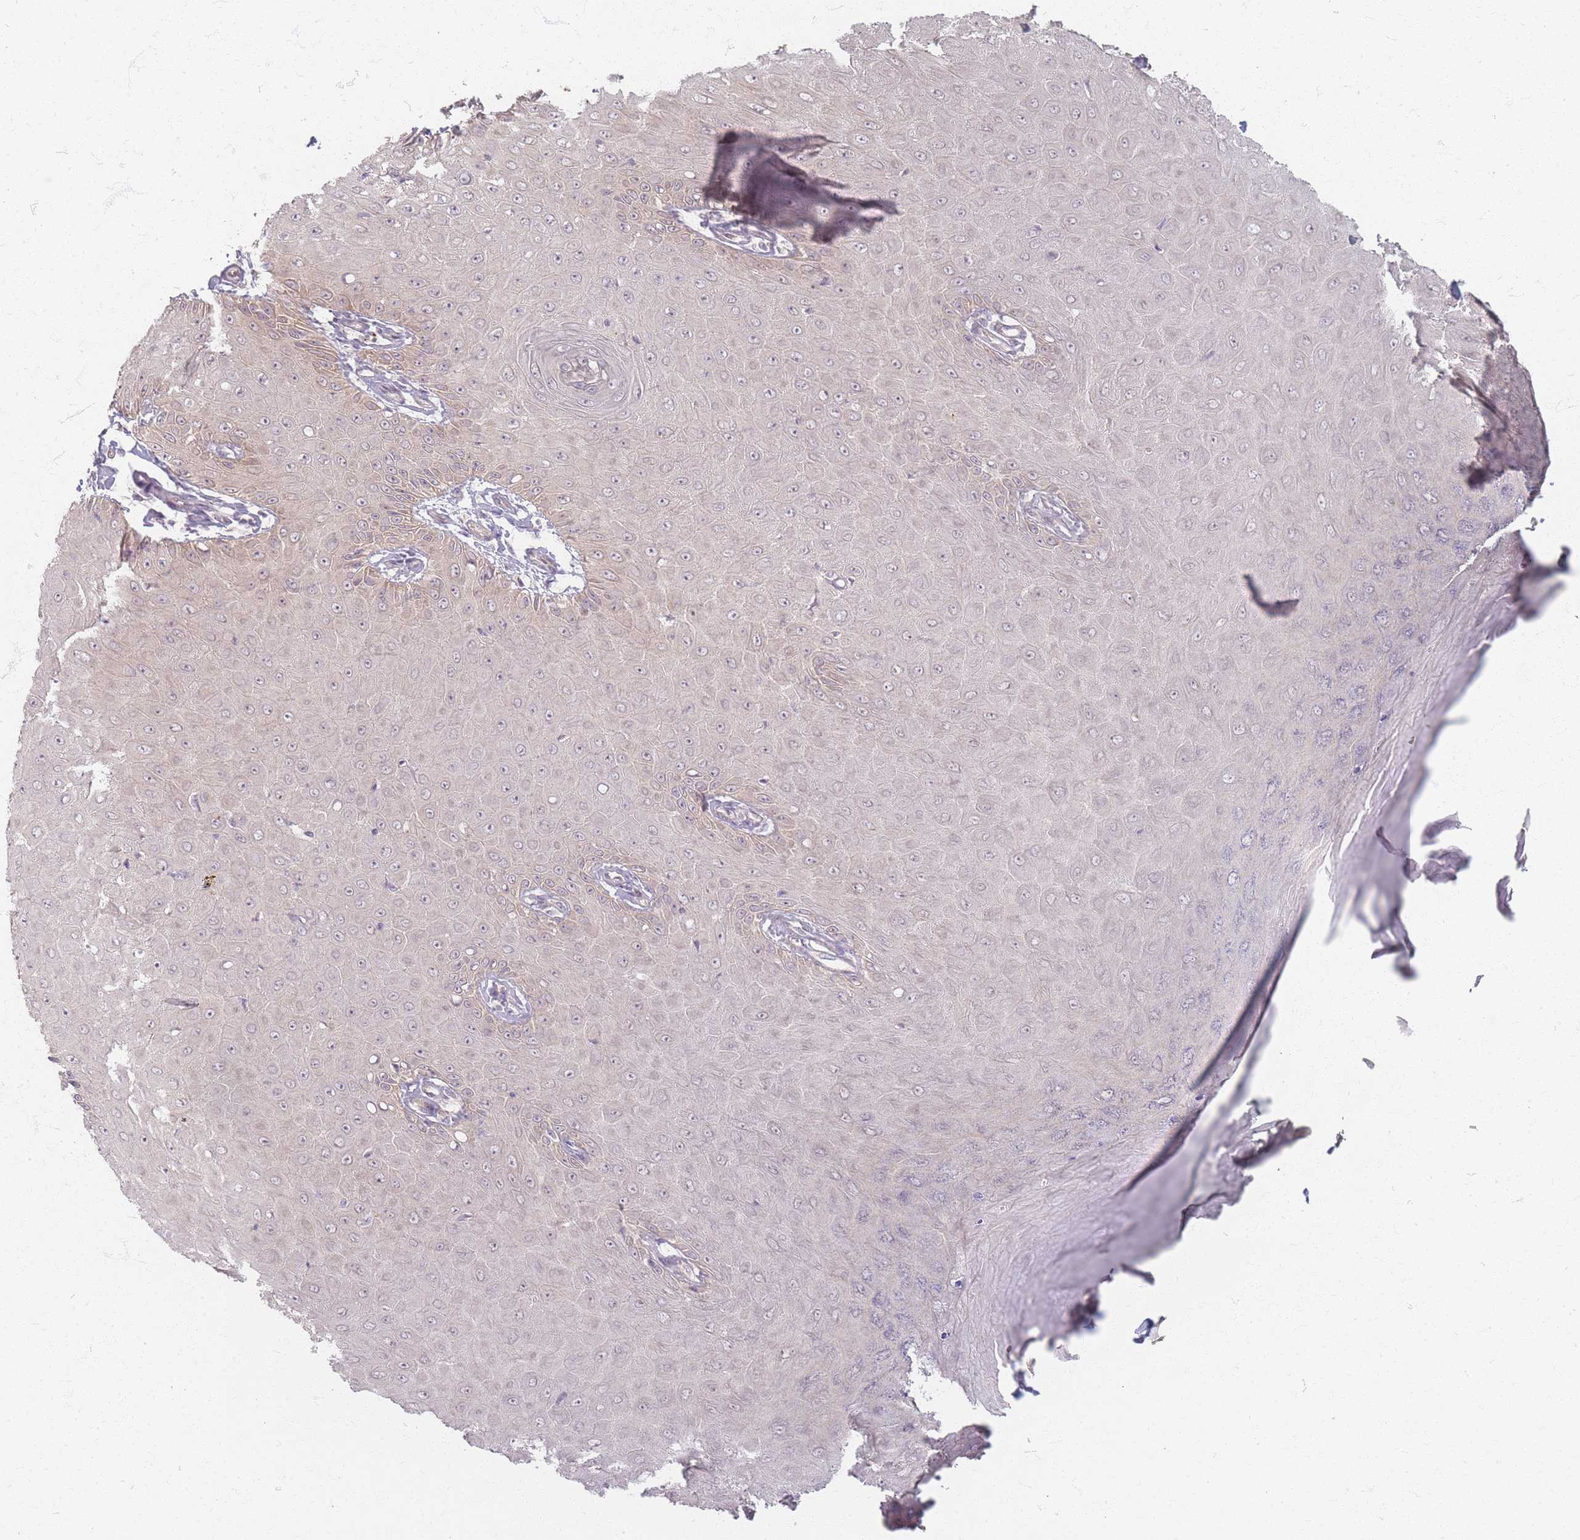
{"staining": {"intensity": "weak", "quantity": "<25%", "location": "cytoplasmic/membranous"}, "tissue": "skin cancer", "cell_type": "Tumor cells", "image_type": "cancer", "snomed": [{"axis": "morphology", "description": "Squamous cell carcinoma, NOS"}, {"axis": "topography", "description": "Skin"}], "caption": "Immunohistochemistry (IHC) image of neoplastic tissue: human skin cancer (squamous cell carcinoma) stained with DAB (3,3'-diaminobenzidine) displays no significant protein staining in tumor cells.", "gene": "GABRA6", "patient": {"sex": "male", "age": 70}}